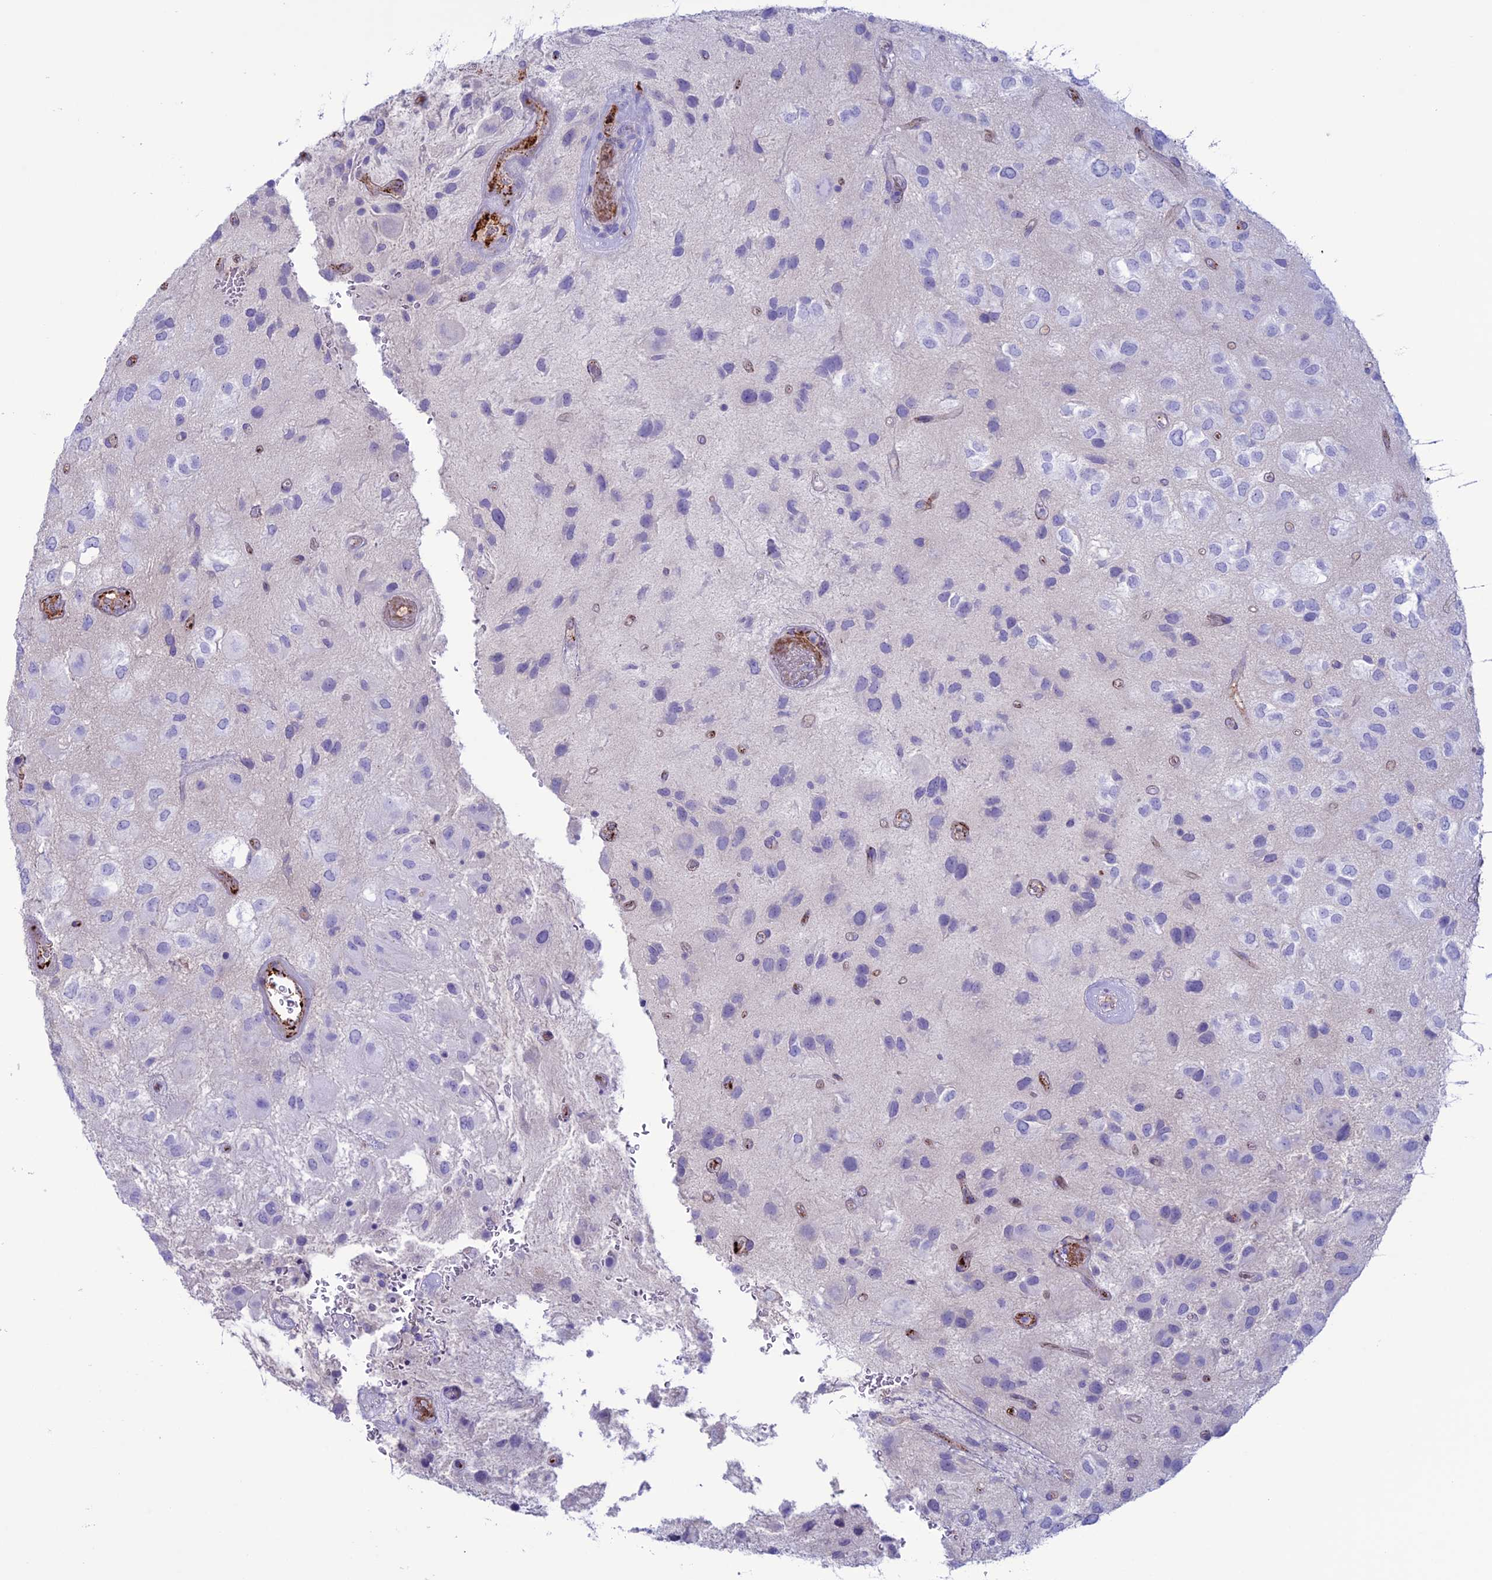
{"staining": {"intensity": "negative", "quantity": "none", "location": "none"}, "tissue": "glioma", "cell_type": "Tumor cells", "image_type": "cancer", "snomed": [{"axis": "morphology", "description": "Glioma, malignant, Low grade"}, {"axis": "topography", "description": "Brain"}], "caption": "Glioma was stained to show a protein in brown. There is no significant expression in tumor cells.", "gene": "CDC42EP5", "patient": {"sex": "male", "age": 66}}